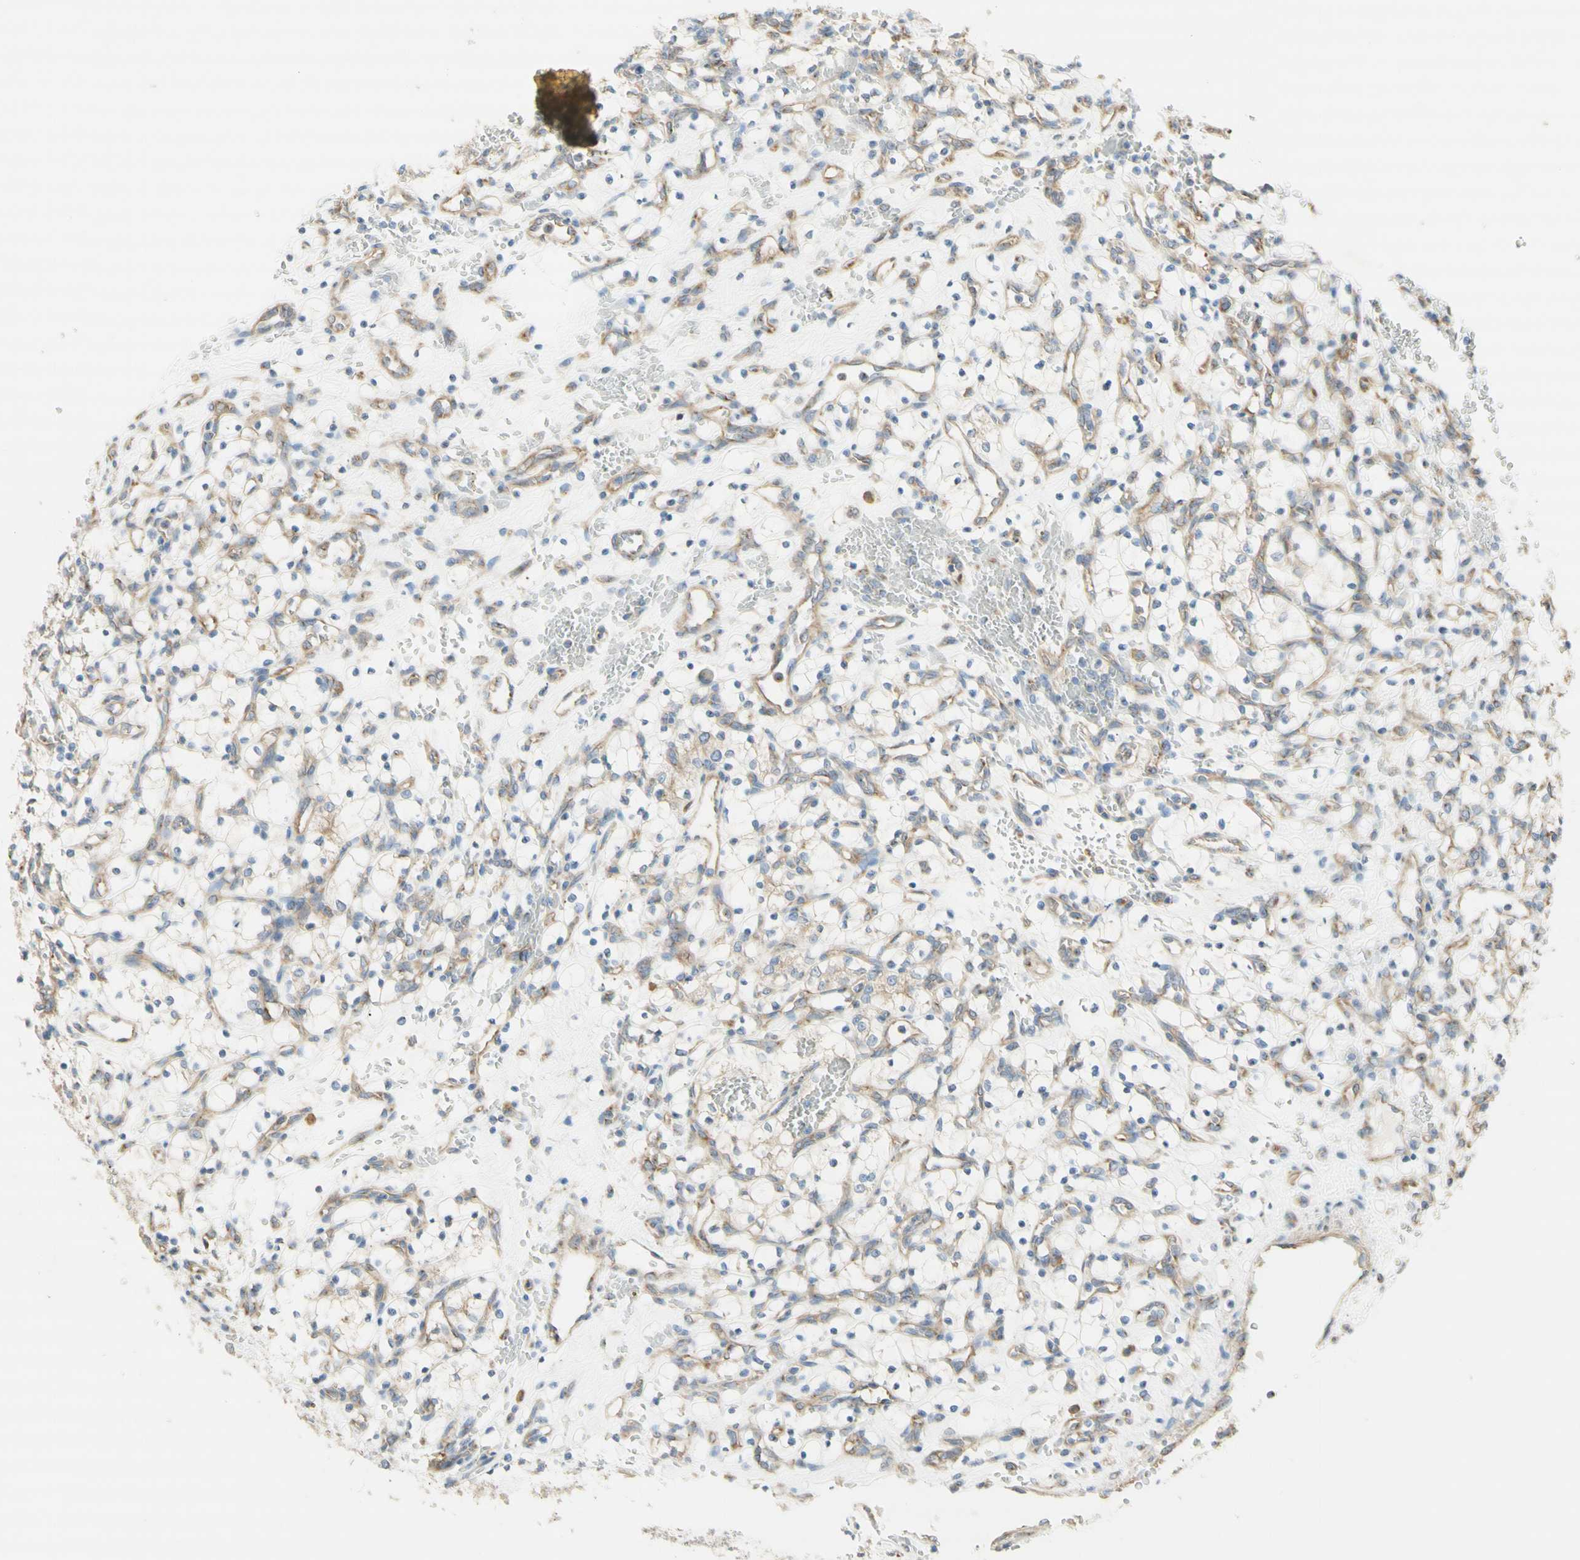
{"staining": {"intensity": "negative", "quantity": "none", "location": "none"}, "tissue": "renal cancer", "cell_type": "Tumor cells", "image_type": "cancer", "snomed": [{"axis": "morphology", "description": "Adenocarcinoma, NOS"}, {"axis": "topography", "description": "Kidney"}], "caption": "A photomicrograph of human renal cancer is negative for staining in tumor cells. (DAB immunohistochemistry with hematoxylin counter stain).", "gene": "DYNC1H1", "patient": {"sex": "female", "age": 69}}